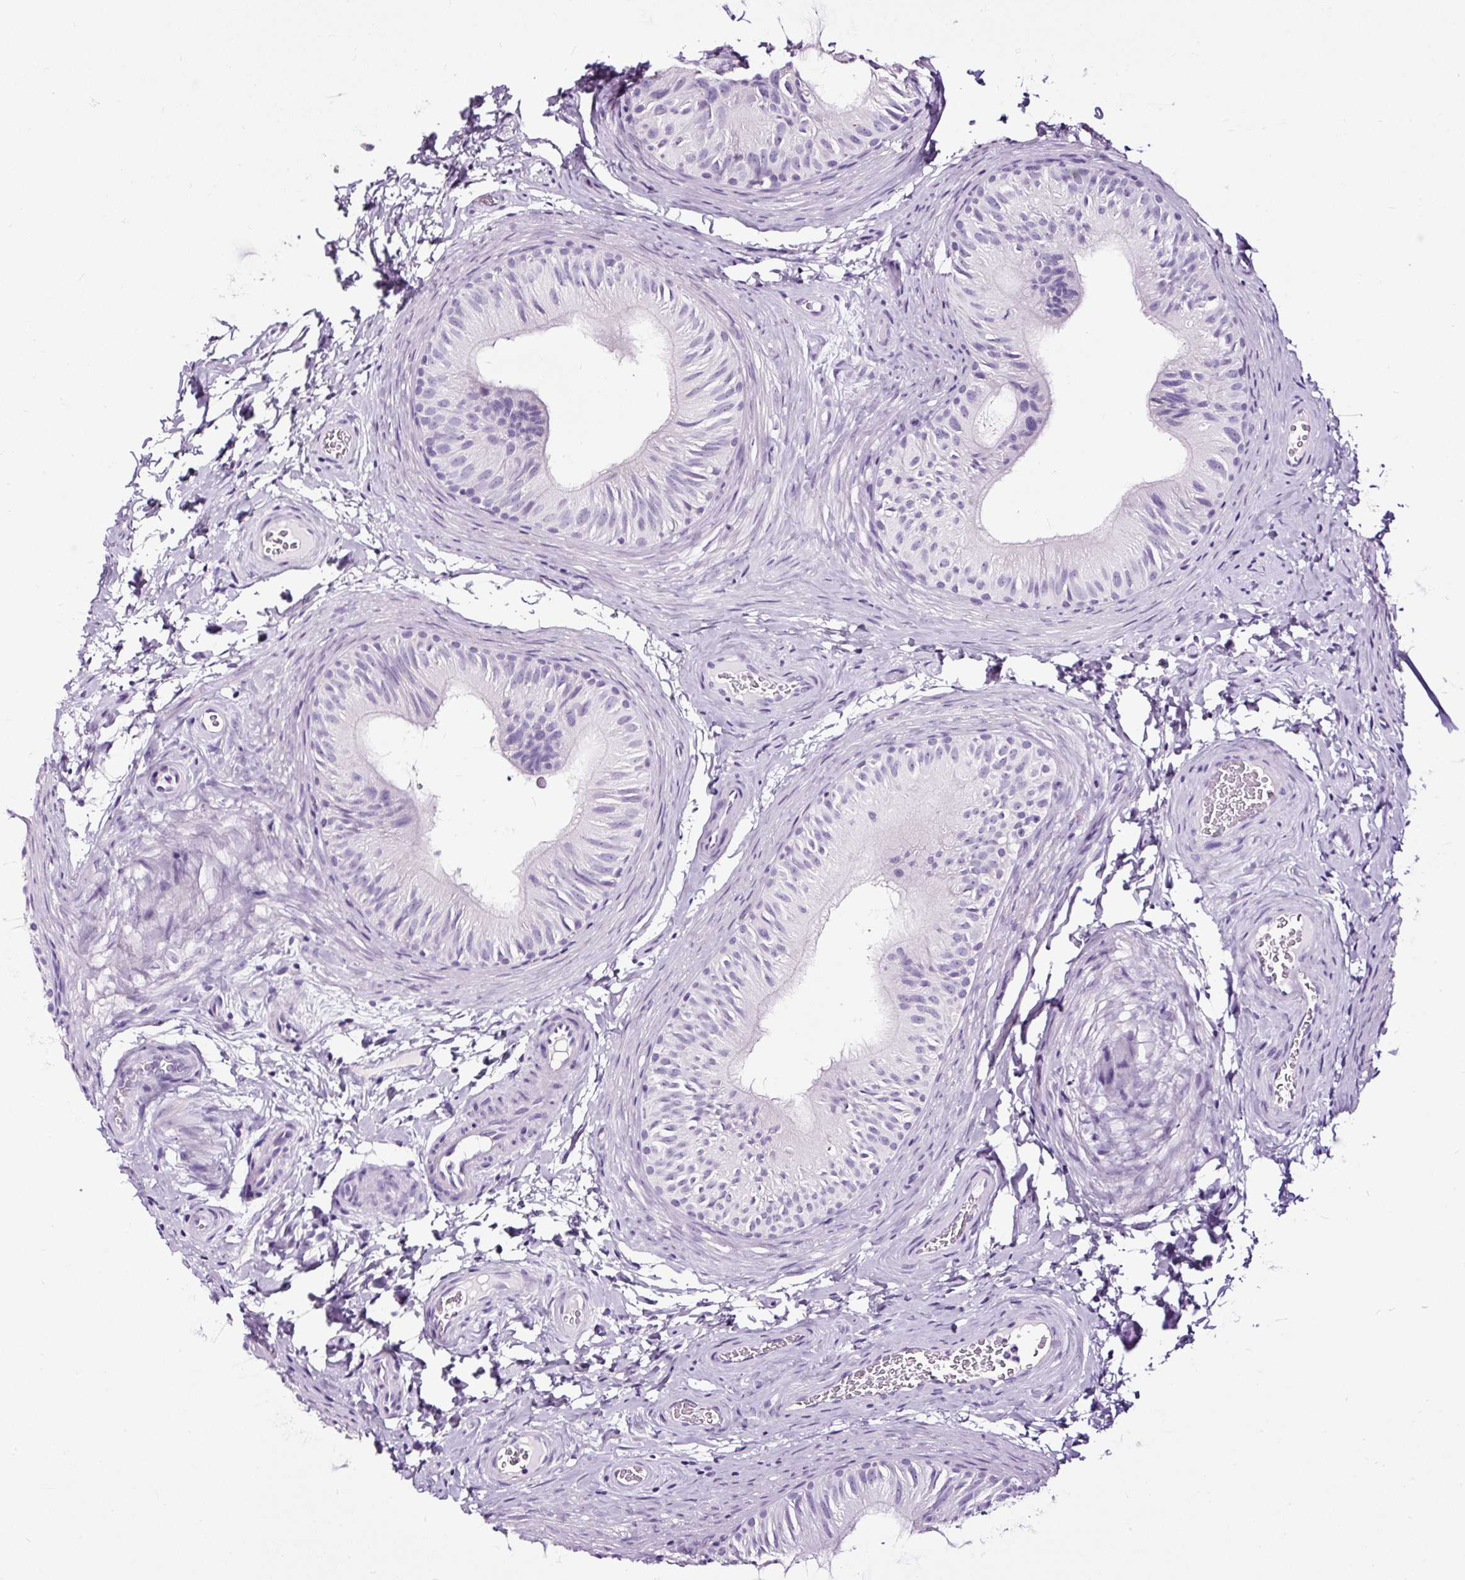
{"staining": {"intensity": "negative", "quantity": "none", "location": "none"}, "tissue": "epididymis", "cell_type": "Glandular cells", "image_type": "normal", "snomed": [{"axis": "morphology", "description": "Normal tissue, NOS"}, {"axis": "topography", "description": "Epididymis"}], "caption": "This is an immunohistochemistry micrograph of unremarkable human epididymis. There is no staining in glandular cells.", "gene": "NPHS2", "patient": {"sex": "male", "age": 24}}